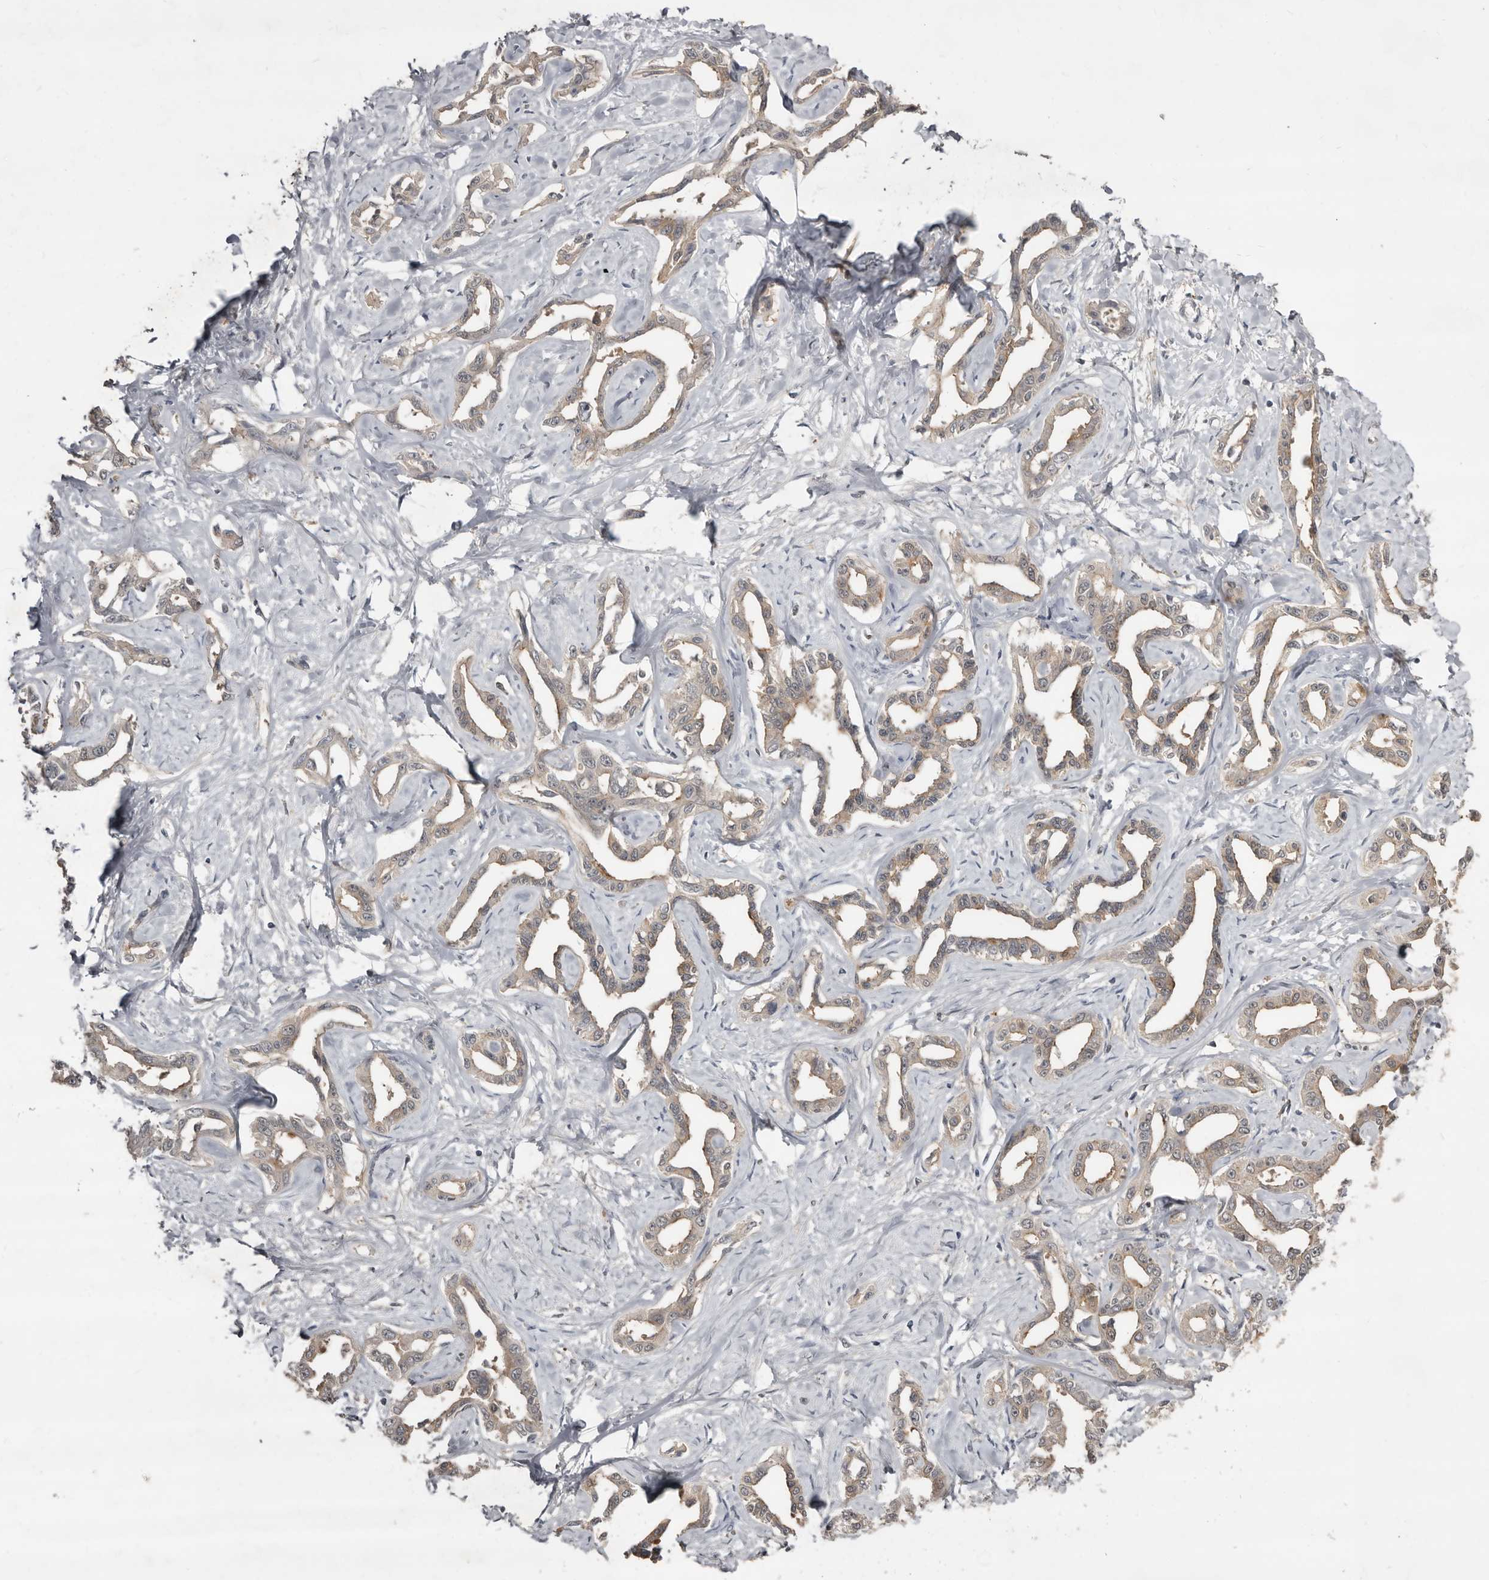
{"staining": {"intensity": "weak", "quantity": "25%-75%", "location": "cytoplasmic/membranous"}, "tissue": "liver cancer", "cell_type": "Tumor cells", "image_type": "cancer", "snomed": [{"axis": "morphology", "description": "Cholangiocarcinoma"}, {"axis": "topography", "description": "Liver"}], "caption": "DAB (3,3'-diaminobenzidine) immunohistochemical staining of liver cancer (cholangiocarcinoma) demonstrates weak cytoplasmic/membranous protein staining in approximately 25%-75% of tumor cells.", "gene": "RBKS", "patient": {"sex": "male", "age": 59}}